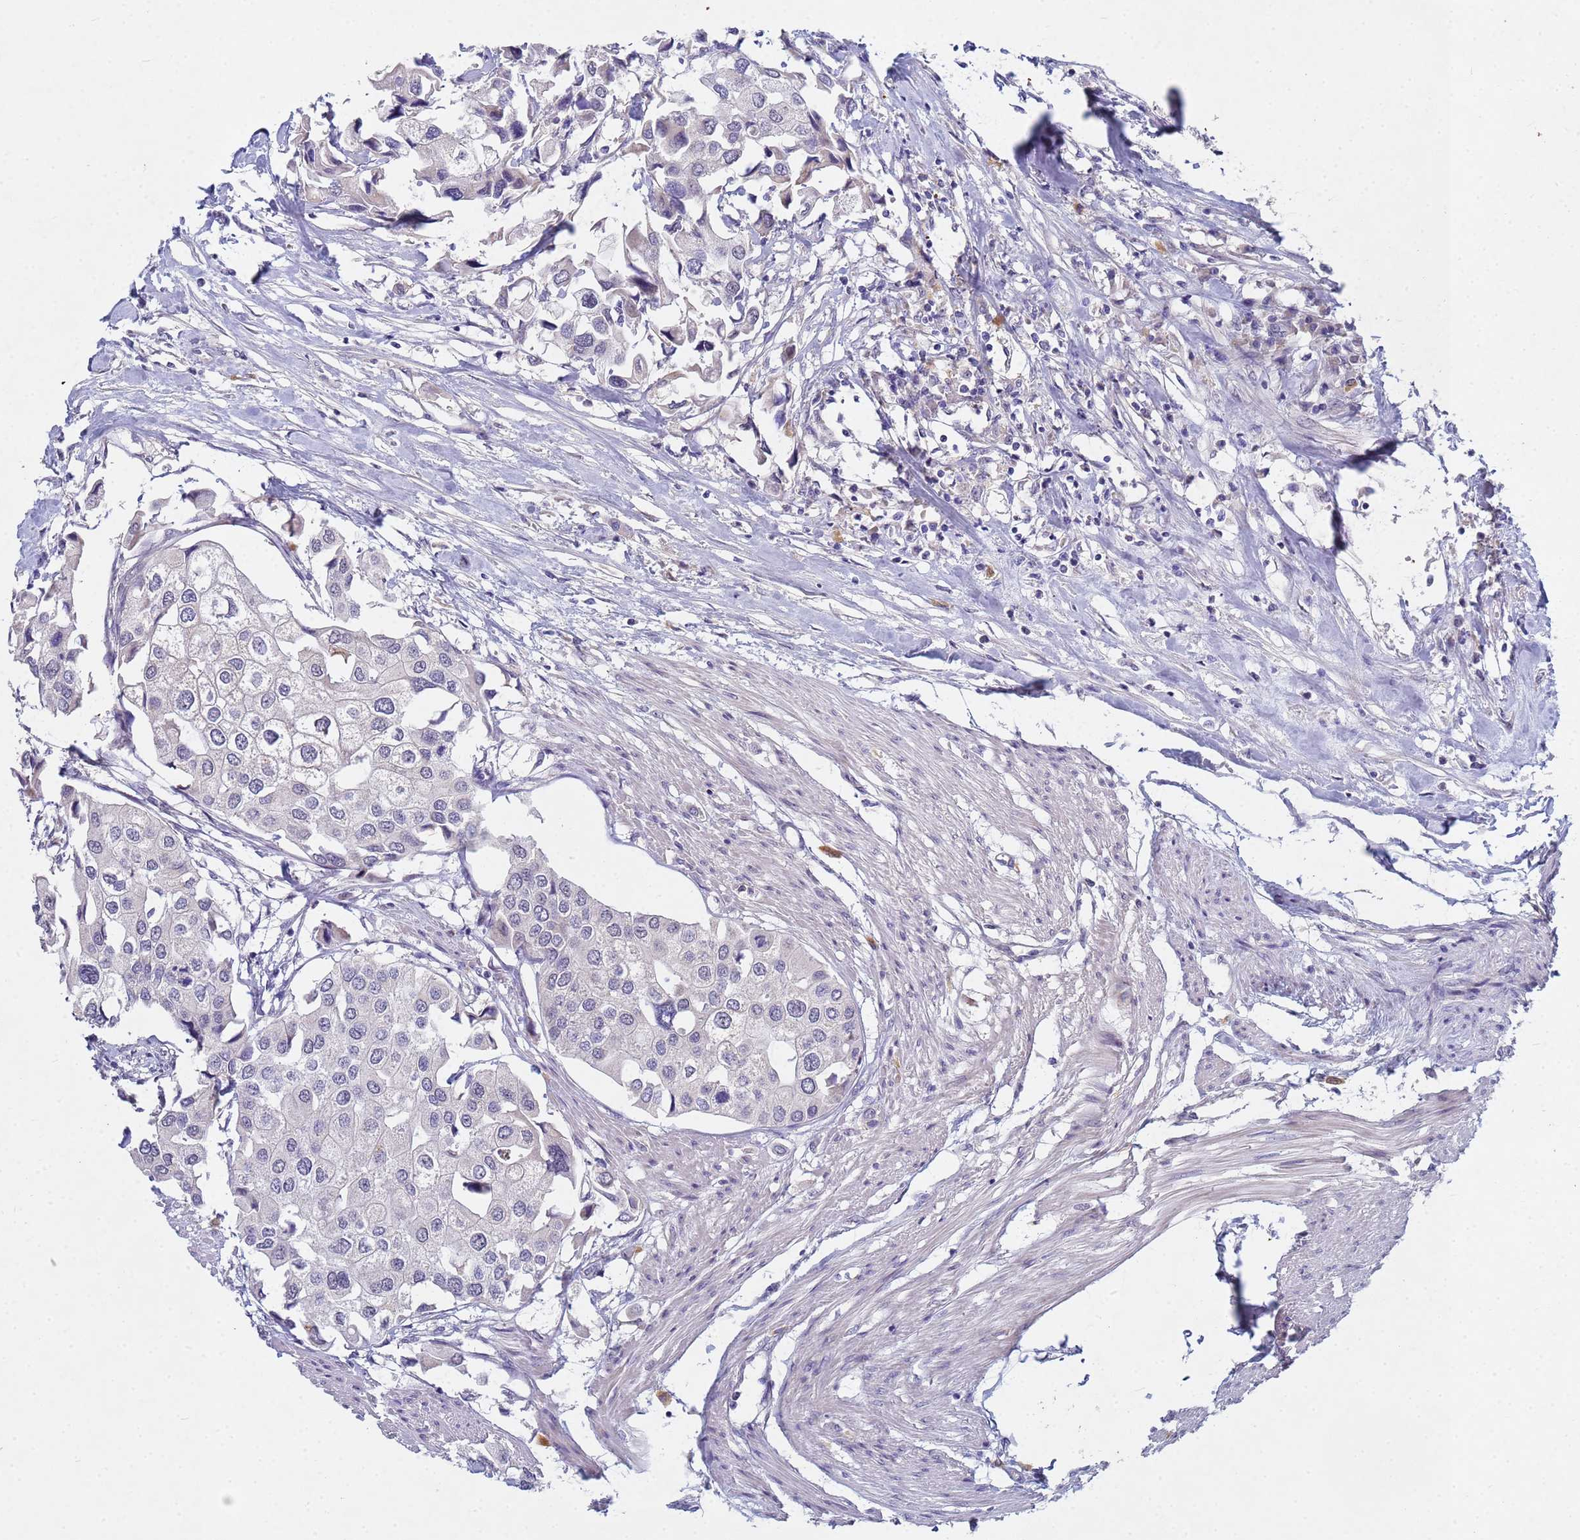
{"staining": {"intensity": "negative", "quantity": "none", "location": "none"}, "tissue": "urothelial cancer", "cell_type": "Tumor cells", "image_type": "cancer", "snomed": [{"axis": "morphology", "description": "Urothelial carcinoma, High grade"}, {"axis": "topography", "description": "Urinary bladder"}], "caption": "This is an immunohistochemistry photomicrograph of urothelial cancer. There is no expression in tumor cells.", "gene": "TNPO2", "patient": {"sex": "male", "age": 64}}